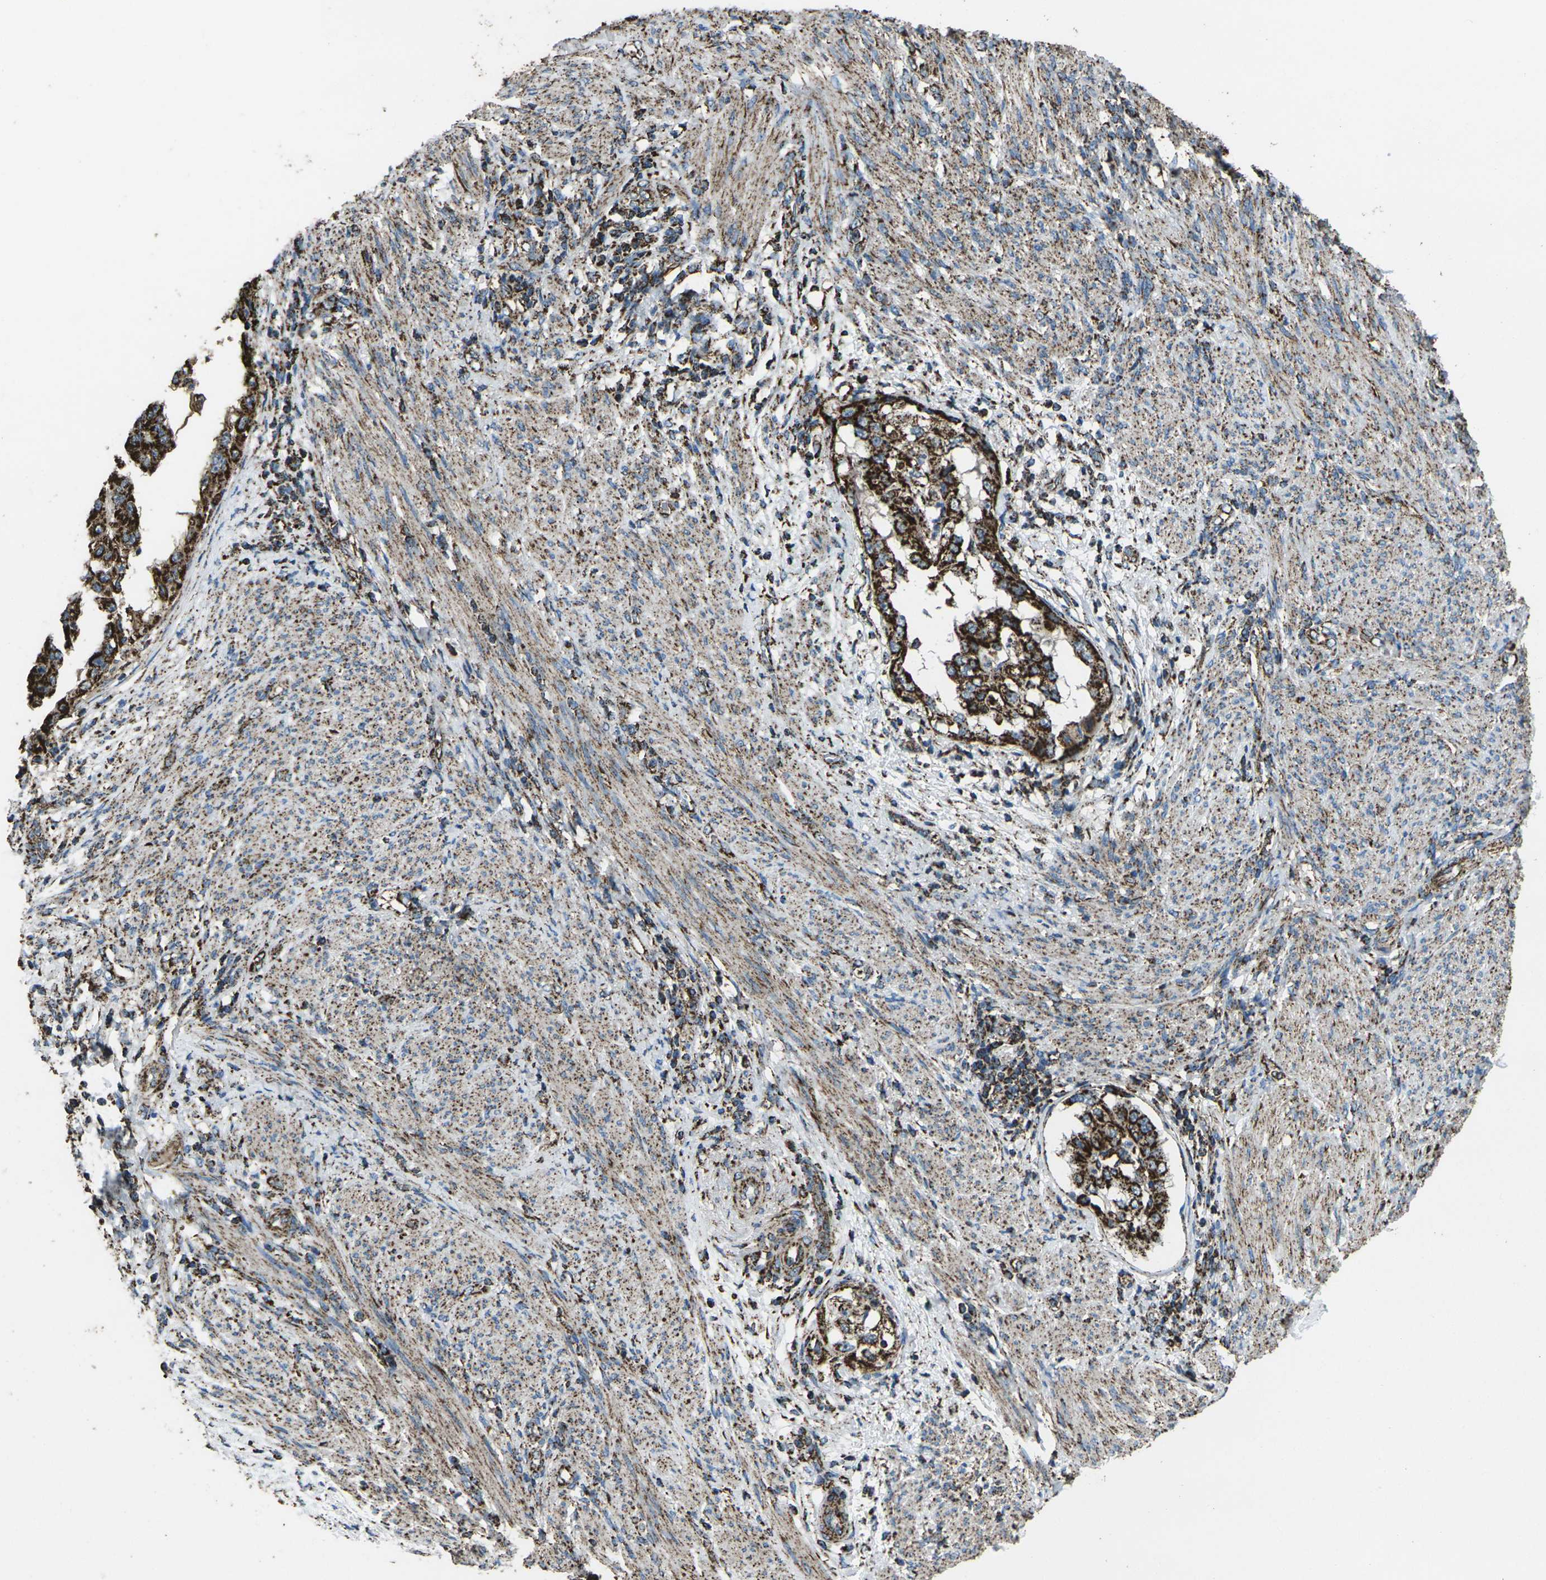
{"staining": {"intensity": "strong", "quantity": ">75%", "location": "cytoplasmic/membranous"}, "tissue": "endometrial cancer", "cell_type": "Tumor cells", "image_type": "cancer", "snomed": [{"axis": "morphology", "description": "Adenocarcinoma, NOS"}, {"axis": "topography", "description": "Endometrium"}], "caption": "Protein expression by immunohistochemistry (IHC) demonstrates strong cytoplasmic/membranous expression in about >75% of tumor cells in endometrial cancer (adenocarcinoma).", "gene": "KLHL5", "patient": {"sex": "female", "age": 85}}